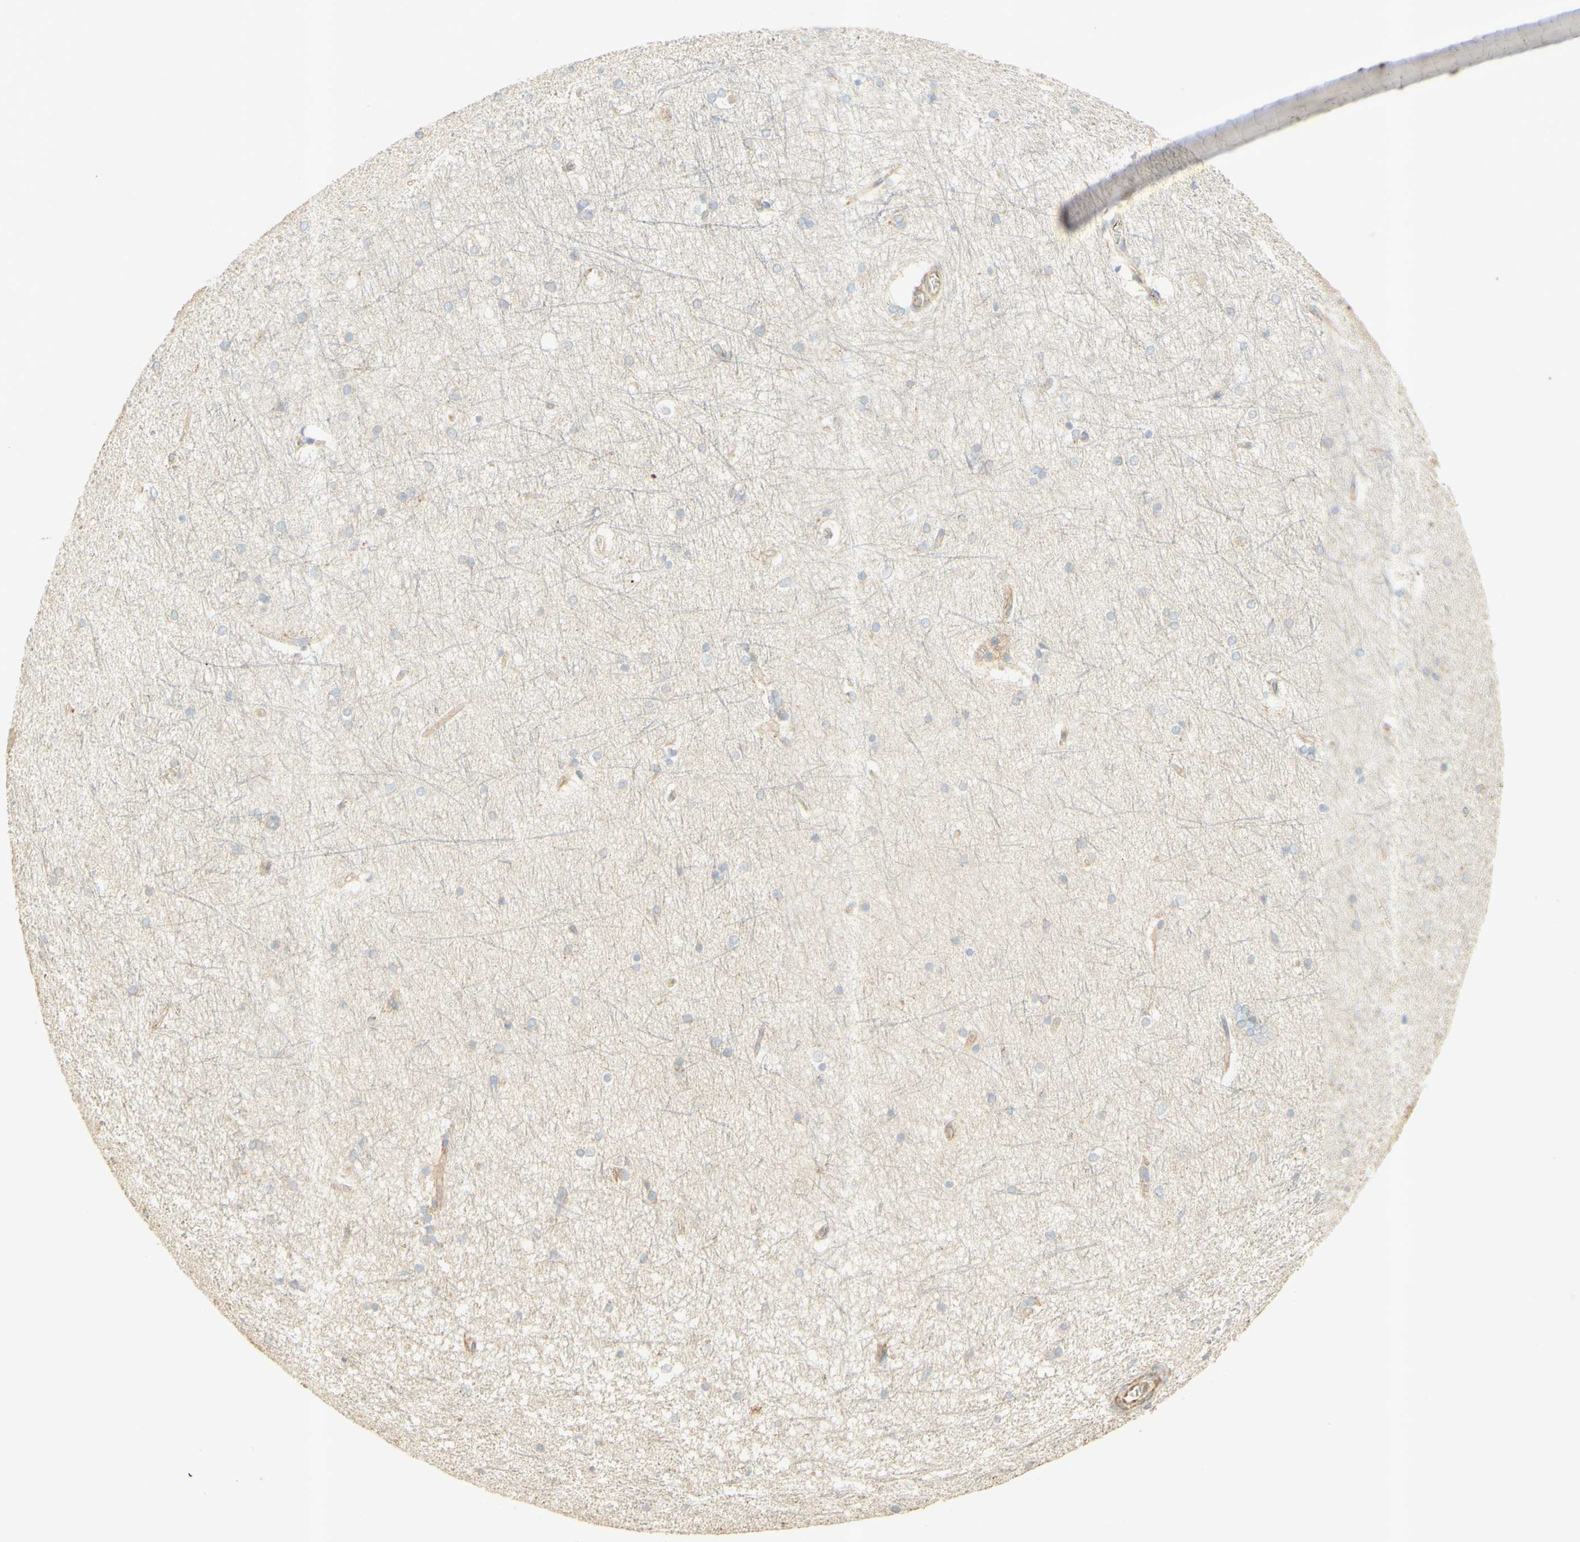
{"staining": {"intensity": "negative", "quantity": "none", "location": "none"}, "tissue": "hippocampus", "cell_type": "Glial cells", "image_type": "normal", "snomed": [{"axis": "morphology", "description": "Normal tissue, NOS"}, {"axis": "topography", "description": "Hippocampus"}], "caption": "Immunohistochemical staining of normal human hippocampus demonstrates no significant positivity in glial cells.", "gene": "IKBKG", "patient": {"sex": "female", "age": 19}}